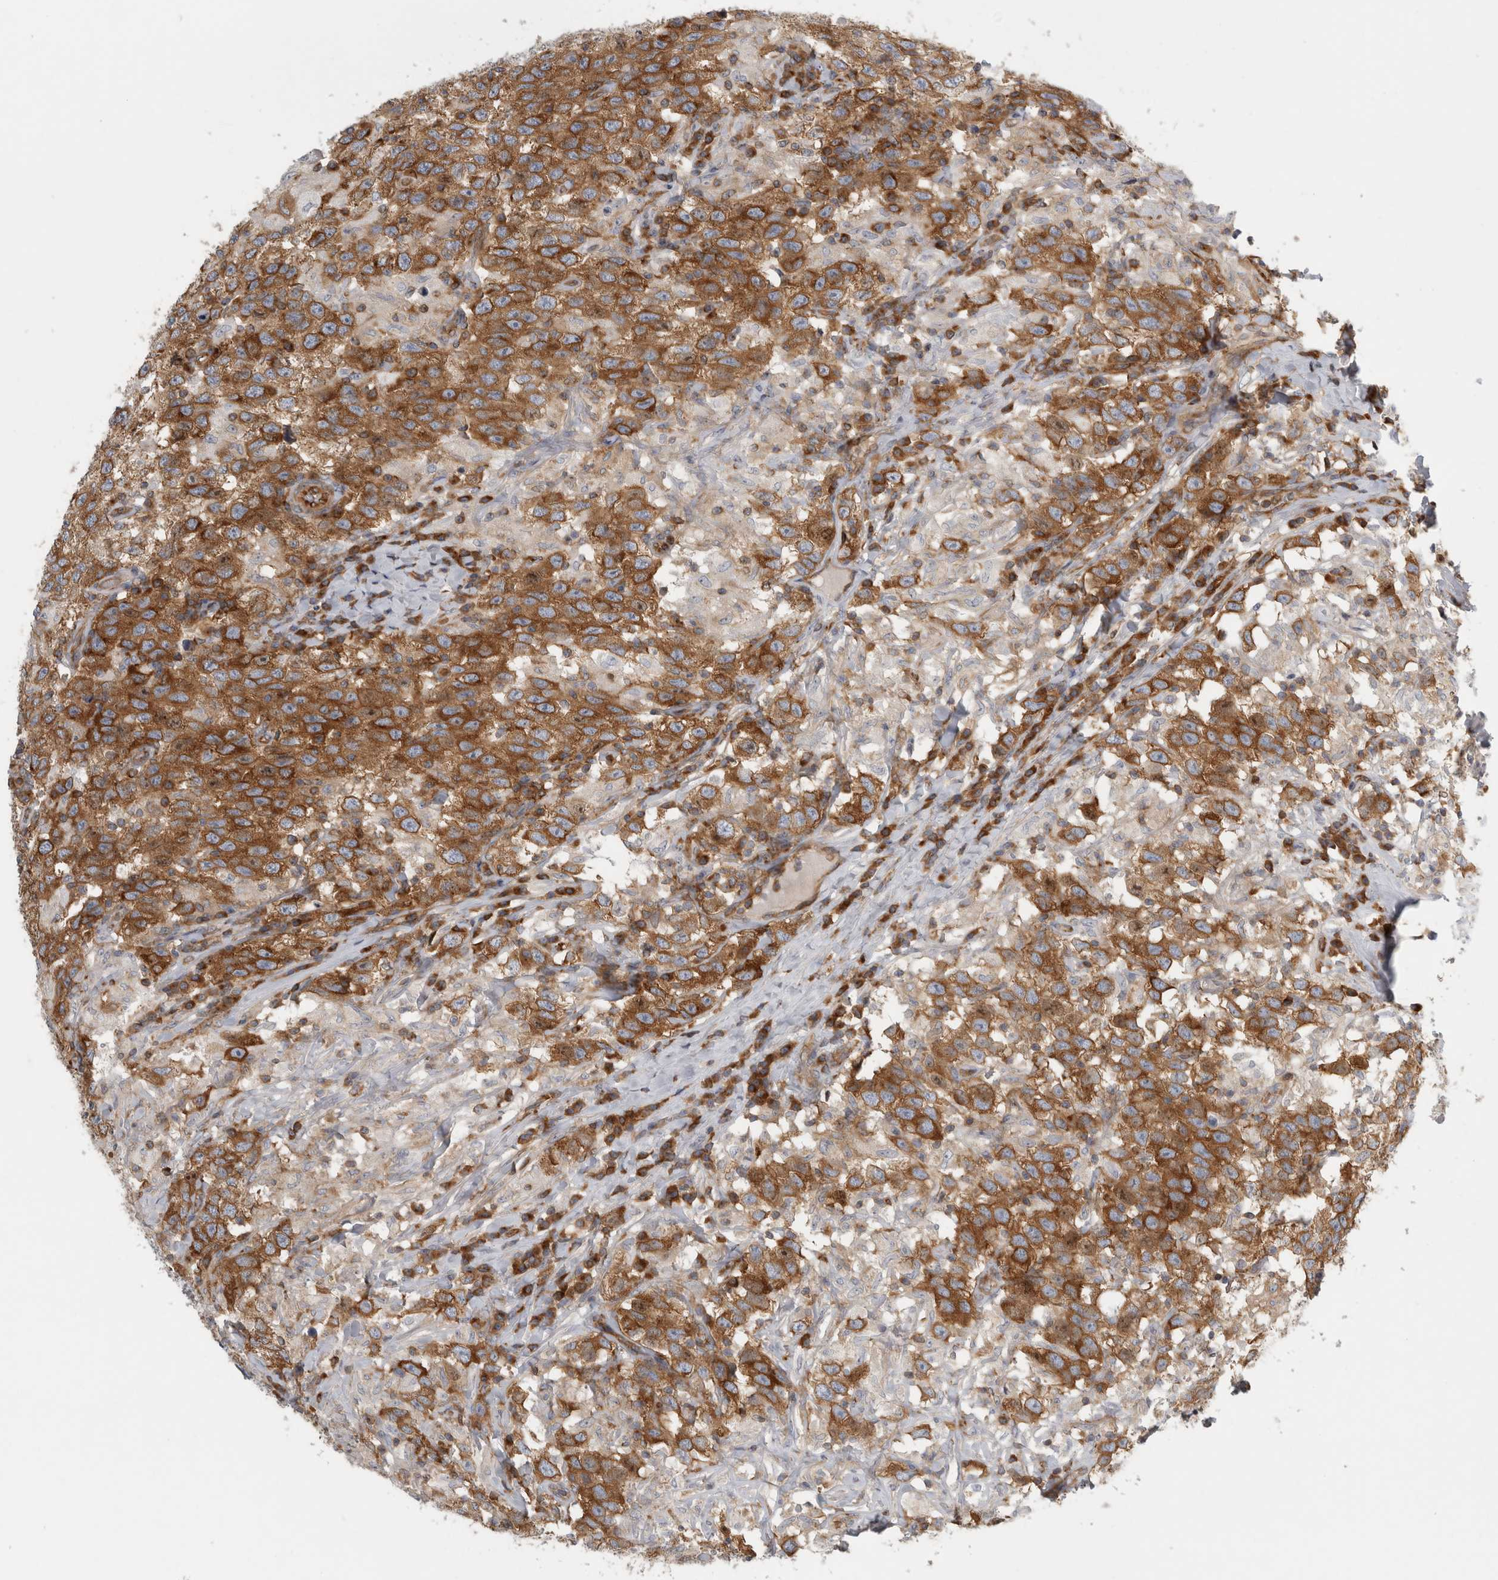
{"staining": {"intensity": "strong", "quantity": ">75%", "location": "cytoplasmic/membranous"}, "tissue": "testis cancer", "cell_type": "Tumor cells", "image_type": "cancer", "snomed": [{"axis": "morphology", "description": "Seminoma, NOS"}, {"axis": "topography", "description": "Testis"}], "caption": "IHC micrograph of testis cancer (seminoma) stained for a protein (brown), which reveals high levels of strong cytoplasmic/membranous positivity in about >75% of tumor cells.", "gene": "PEX6", "patient": {"sex": "male", "age": 41}}